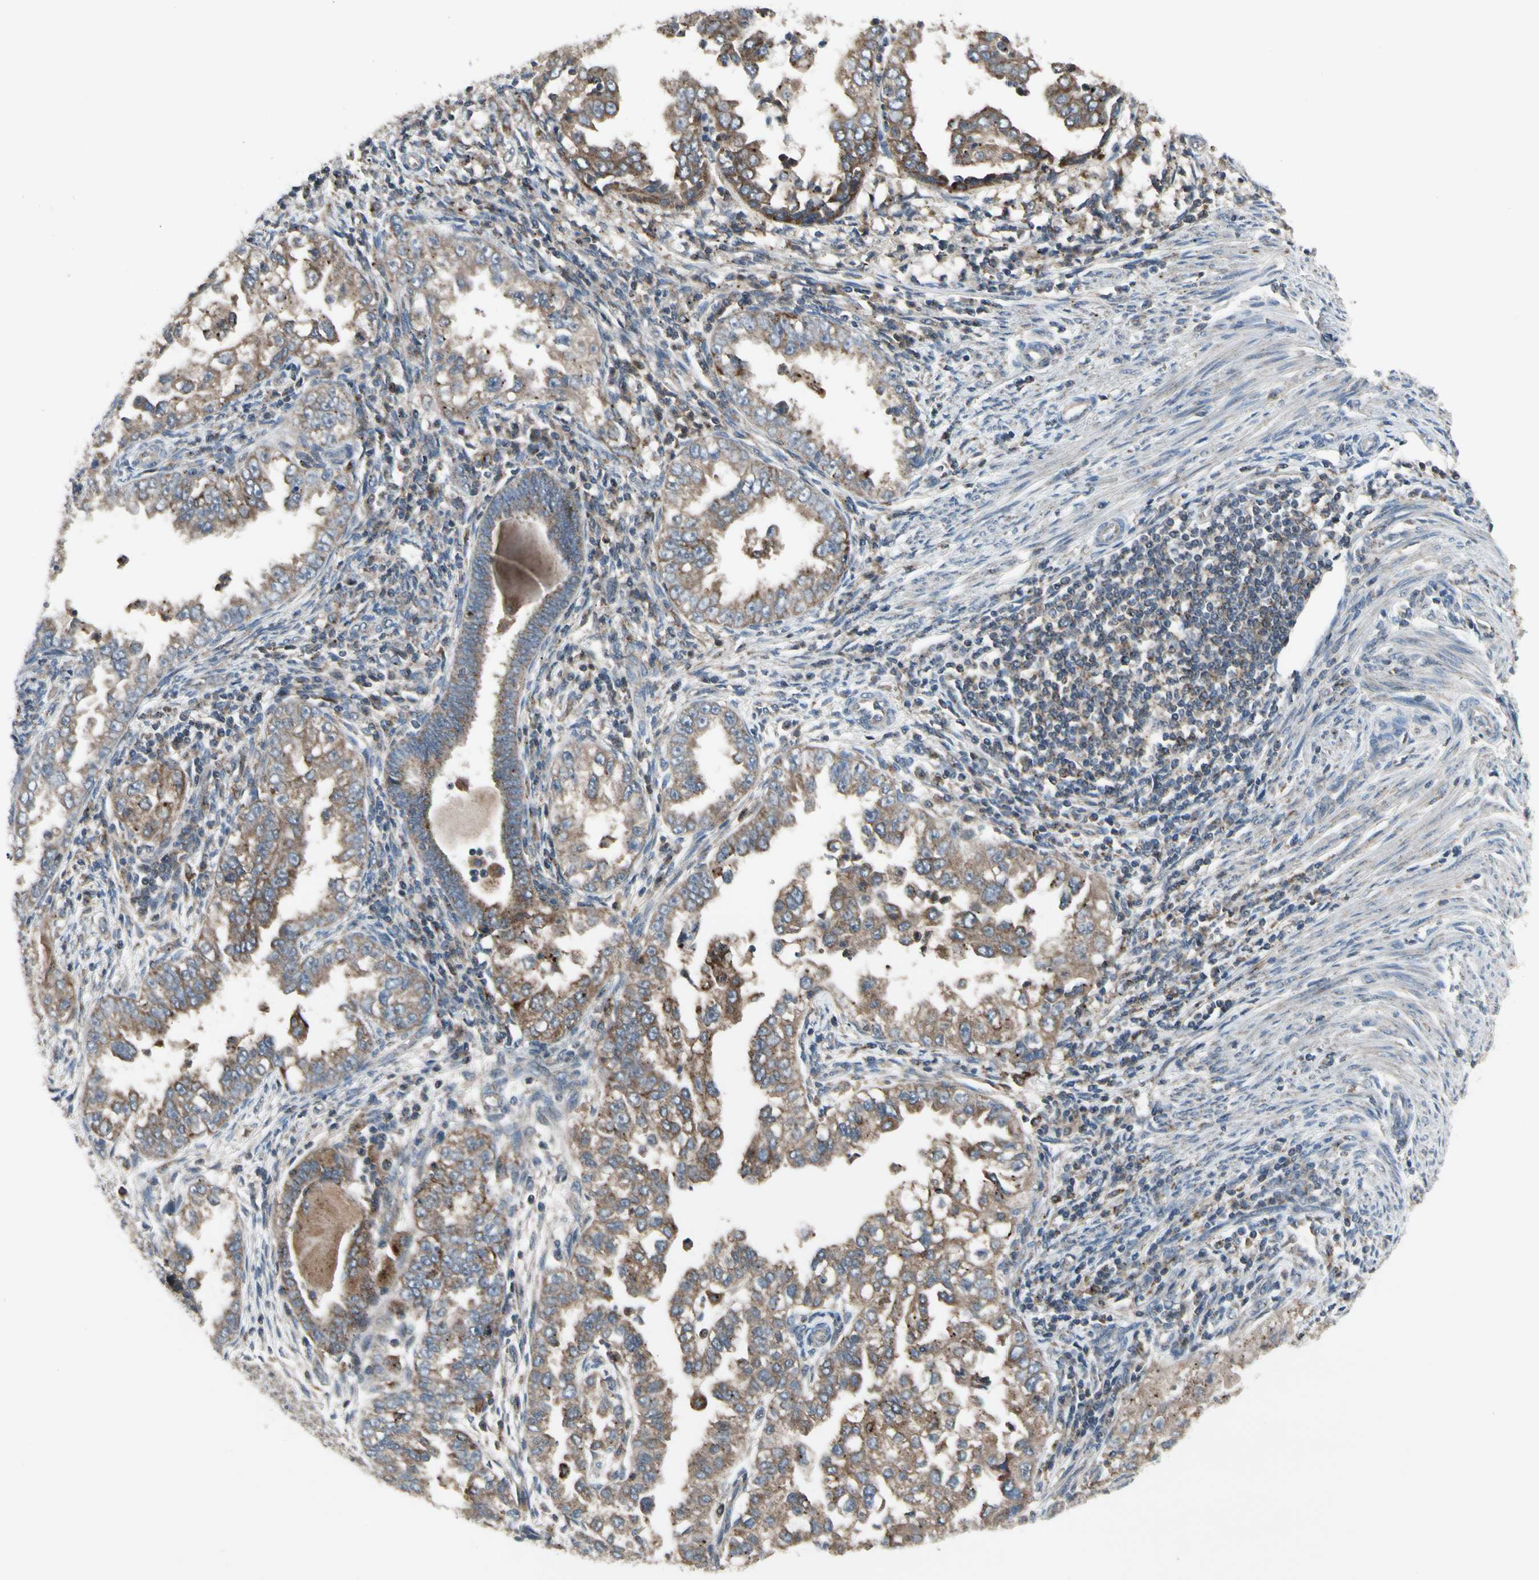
{"staining": {"intensity": "moderate", "quantity": ">75%", "location": "cytoplasmic/membranous"}, "tissue": "endometrial cancer", "cell_type": "Tumor cells", "image_type": "cancer", "snomed": [{"axis": "morphology", "description": "Adenocarcinoma, NOS"}, {"axis": "topography", "description": "Endometrium"}], "caption": "Endometrial adenocarcinoma stained with a protein marker reveals moderate staining in tumor cells.", "gene": "NMI", "patient": {"sex": "female", "age": 85}}